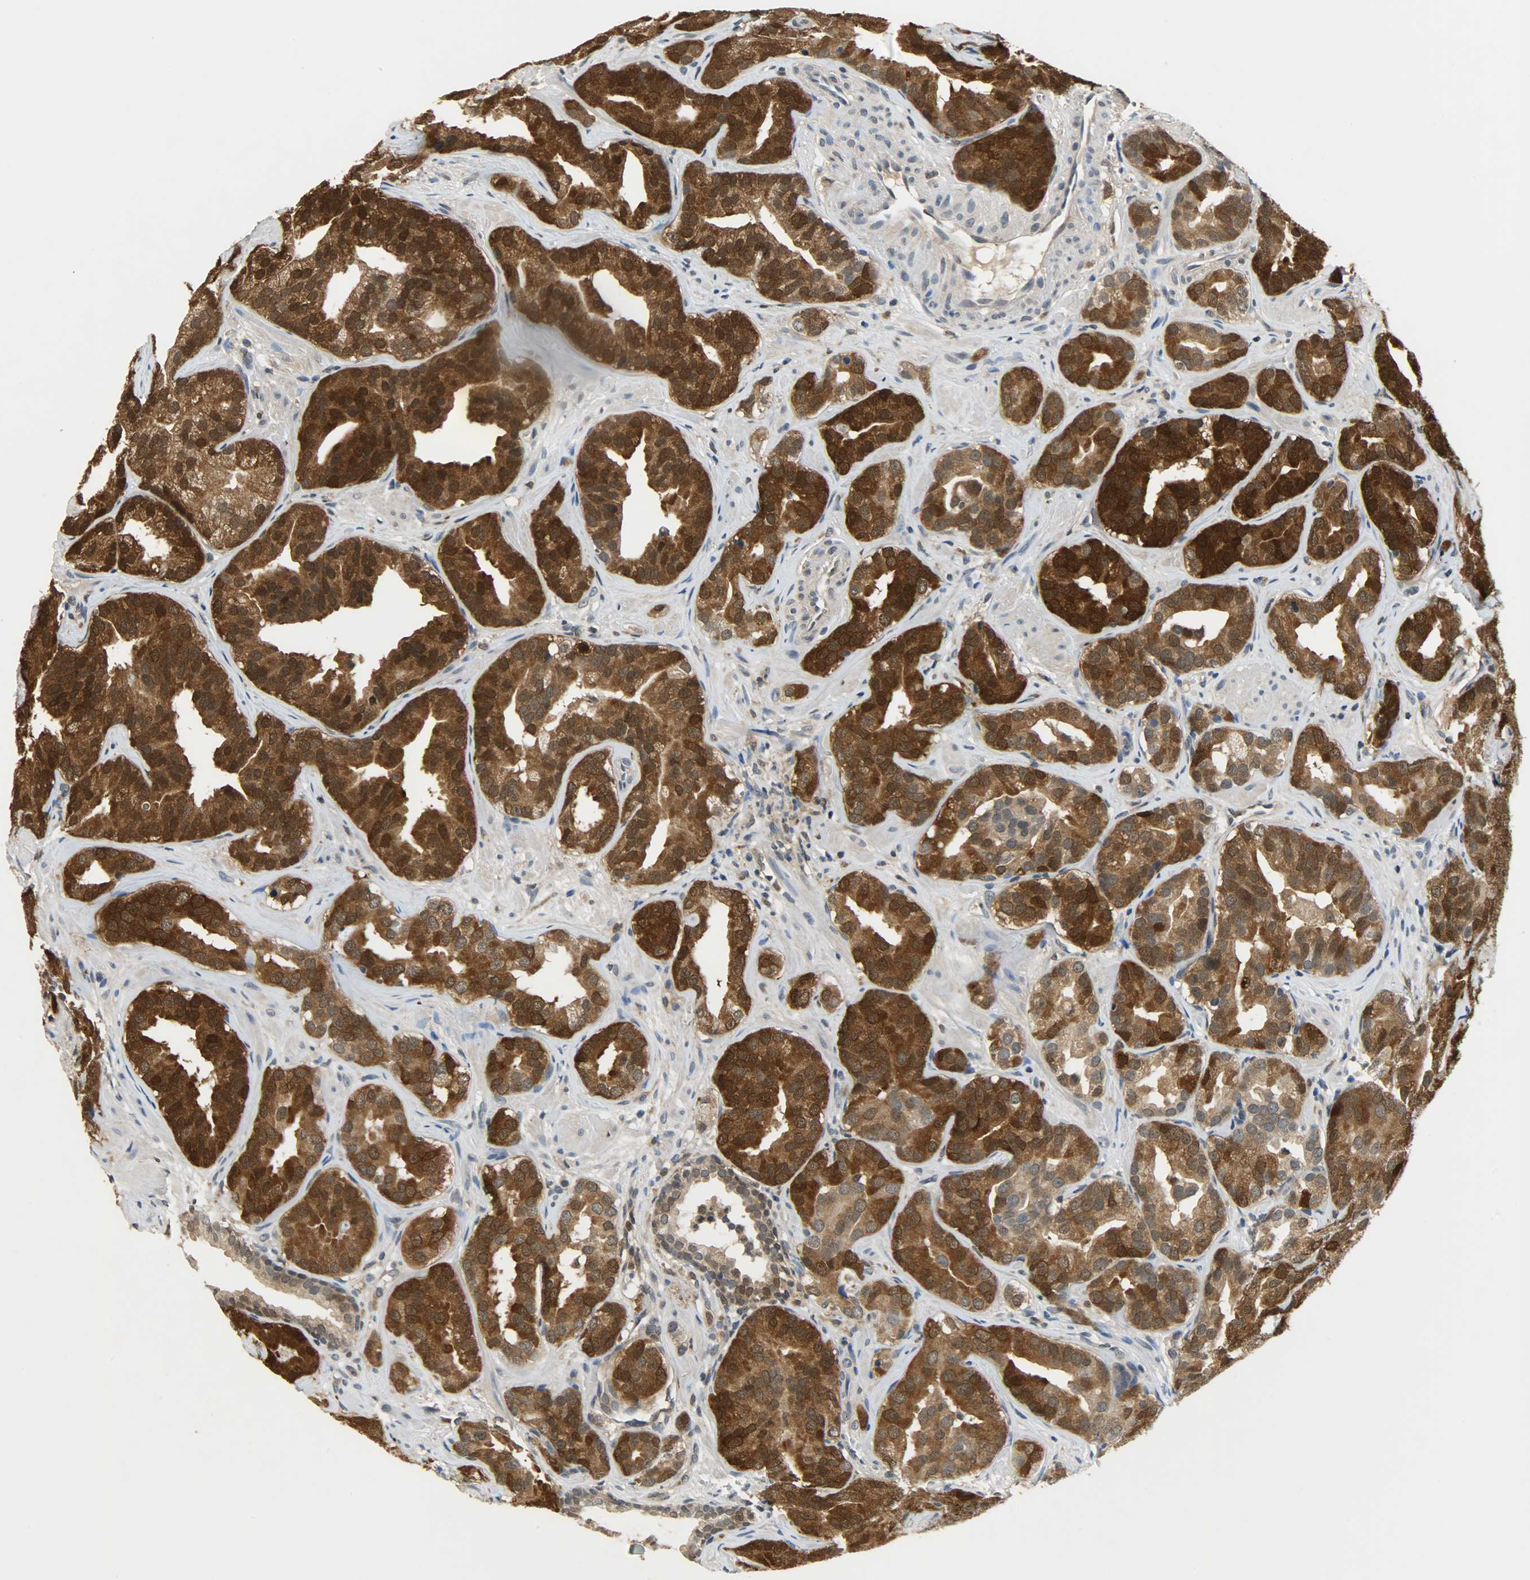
{"staining": {"intensity": "strong", "quantity": ">75%", "location": "cytoplasmic/membranous,nuclear"}, "tissue": "prostate cancer", "cell_type": "Tumor cells", "image_type": "cancer", "snomed": [{"axis": "morphology", "description": "Adenocarcinoma, Low grade"}, {"axis": "topography", "description": "Prostate"}], "caption": "Immunohistochemical staining of prostate cancer (adenocarcinoma (low-grade)) reveals high levels of strong cytoplasmic/membranous and nuclear protein expression in about >75% of tumor cells. The protein is shown in brown color, while the nuclei are stained blue.", "gene": "EIF4EBP1", "patient": {"sex": "male", "age": 59}}